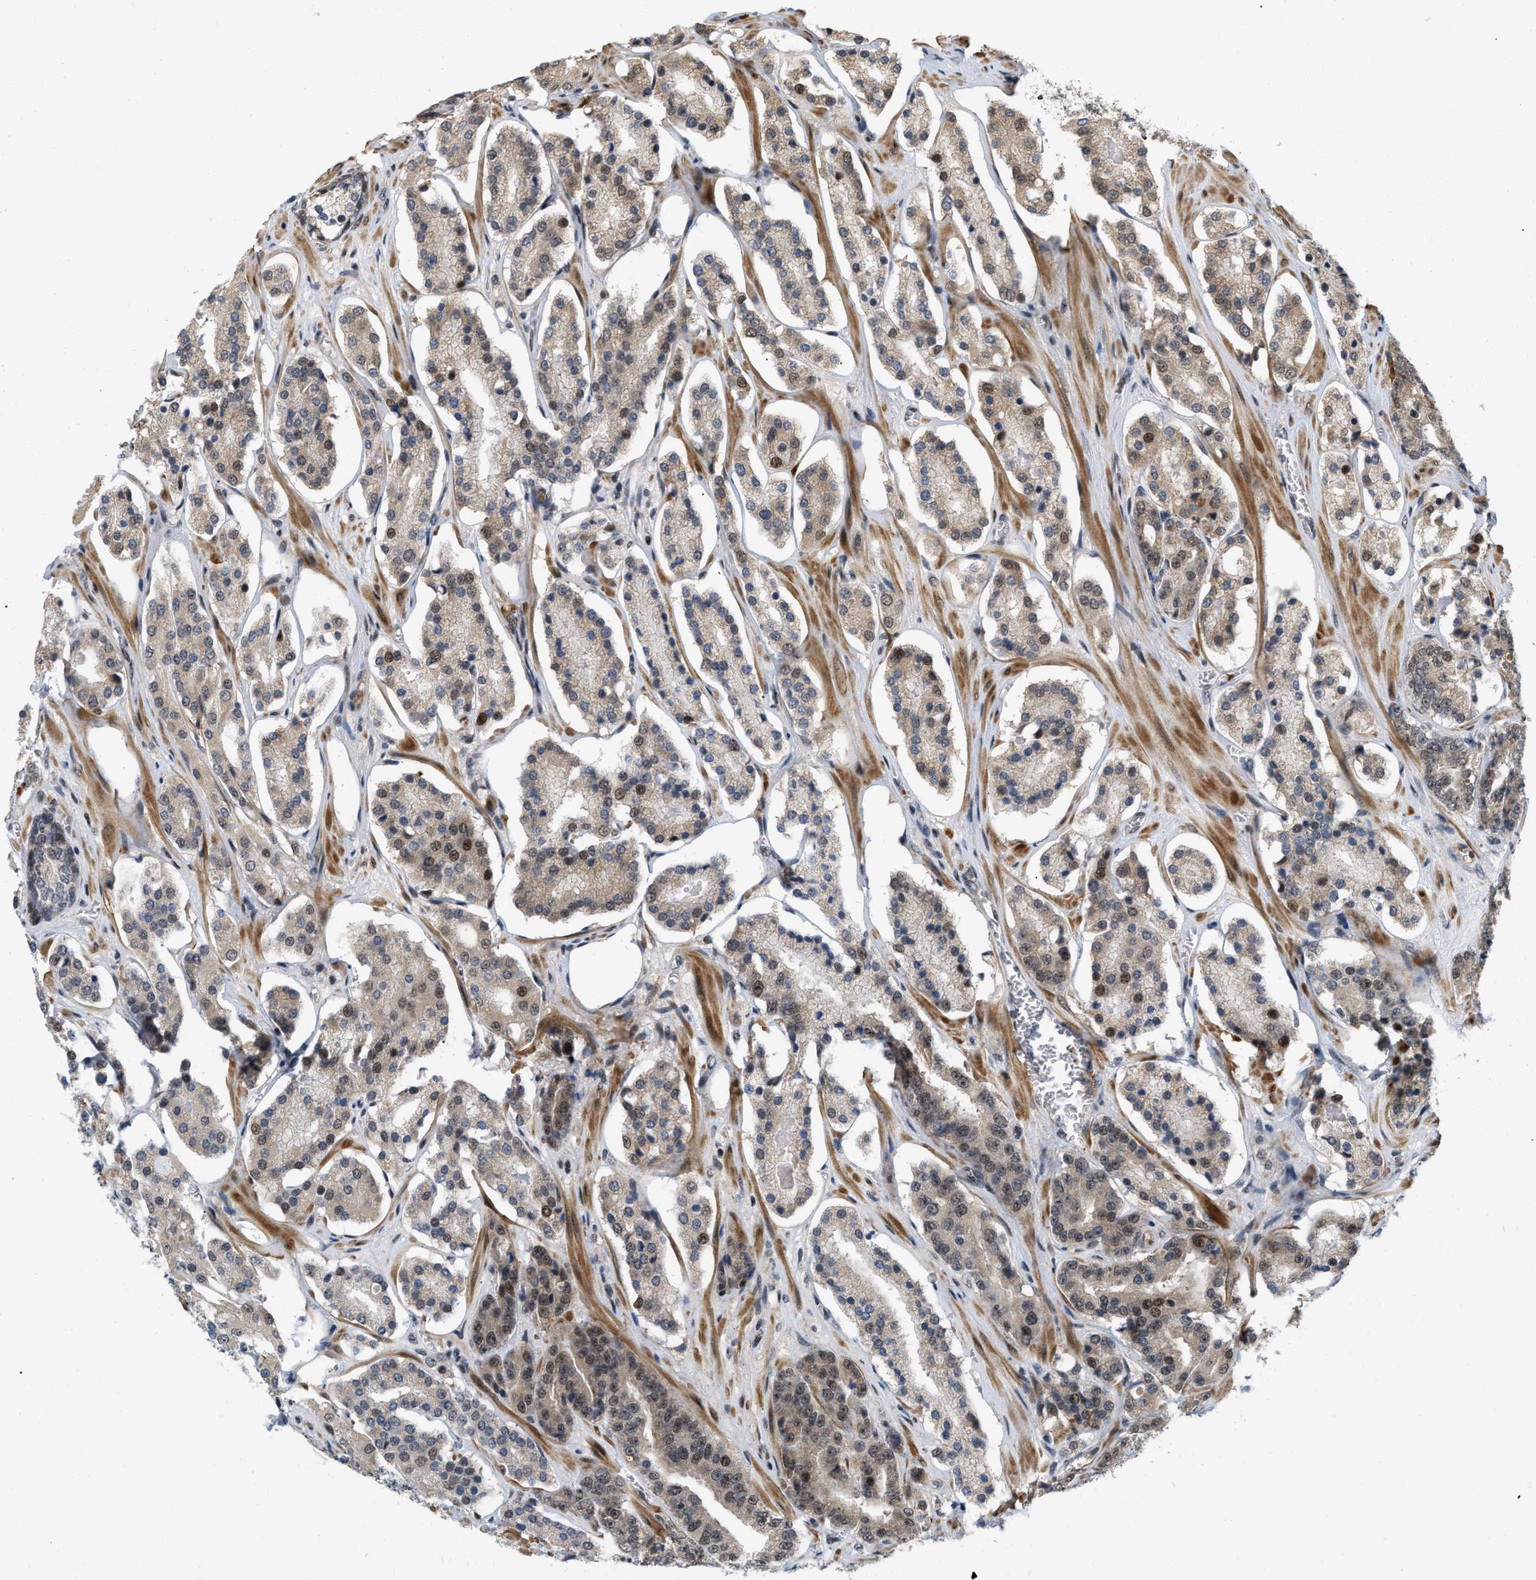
{"staining": {"intensity": "moderate", "quantity": ">75%", "location": "cytoplasmic/membranous,nuclear"}, "tissue": "prostate cancer", "cell_type": "Tumor cells", "image_type": "cancer", "snomed": [{"axis": "morphology", "description": "Adenocarcinoma, High grade"}, {"axis": "topography", "description": "Prostate"}], "caption": "Moderate cytoplasmic/membranous and nuclear expression is identified in about >75% of tumor cells in prostate adenocarcinoma (high-grade). The staining is performed using DAB (3,3'-diaminobenzidine) brown chromogen to label protein expression. The nuclei are counter-stained blue using hematoxylin.", "gene": "ANKRD11", "patient": {"sex": "male", "age": 60}}